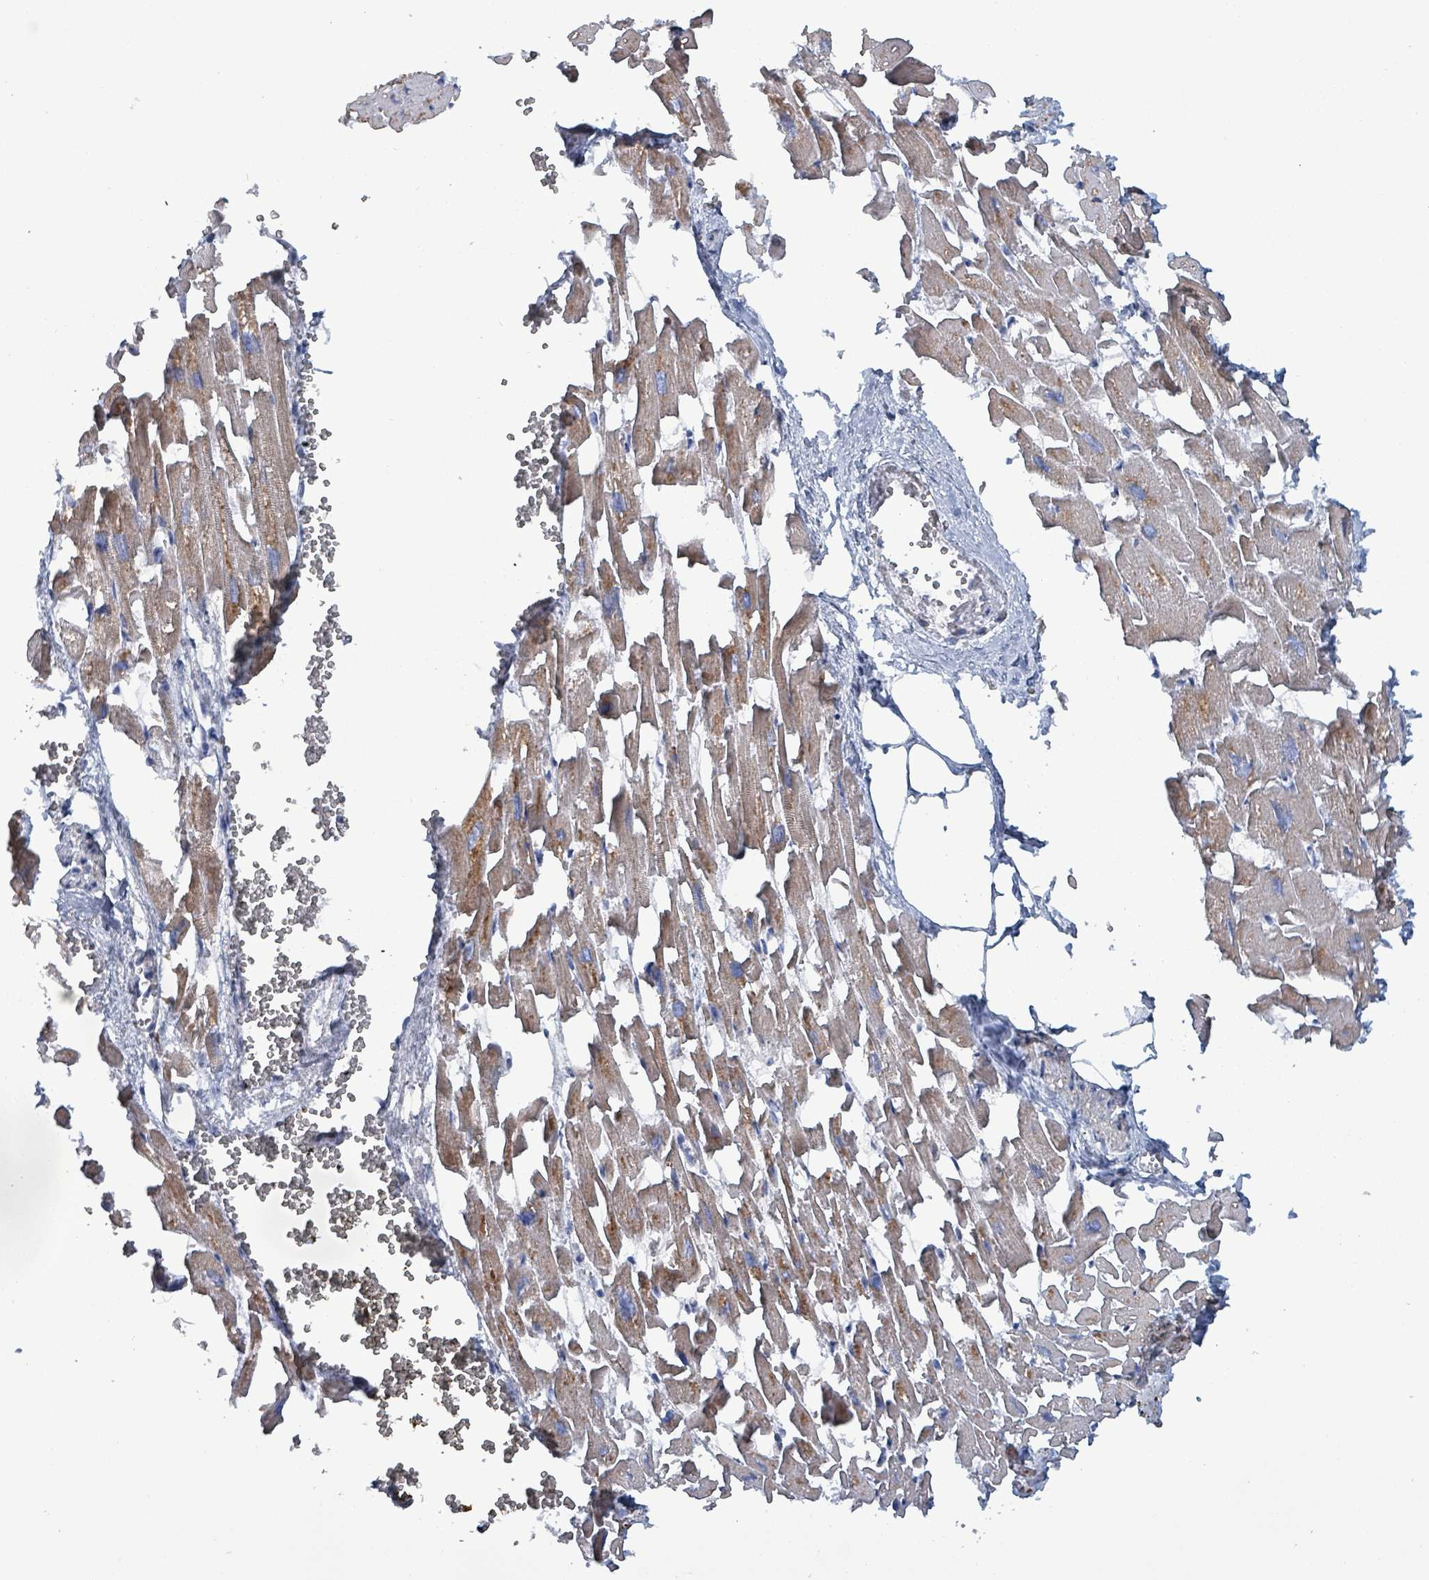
{"staining": {"intensity": "moderate", "quantity": ">75%", "location": "cytoplasmic/membranous"}, "tissue": "heart muscle", "cell_type": "Cardiomyocytes", "image_type": "normal", "snomed": [{"axis": "morphology", "description": "Normal tissue, NOS"}, {"axis": "topography", "description": "Heart"}], "caption": "Approximately >75% of cardiomyocytes in unremarkable human heart muscle show moderate cytoplasmic/membranous protein staining as visualized by brown immunohistochemical staining.", "gene": "IDH3B", "patient": {"sex": "female", "age": 64}}